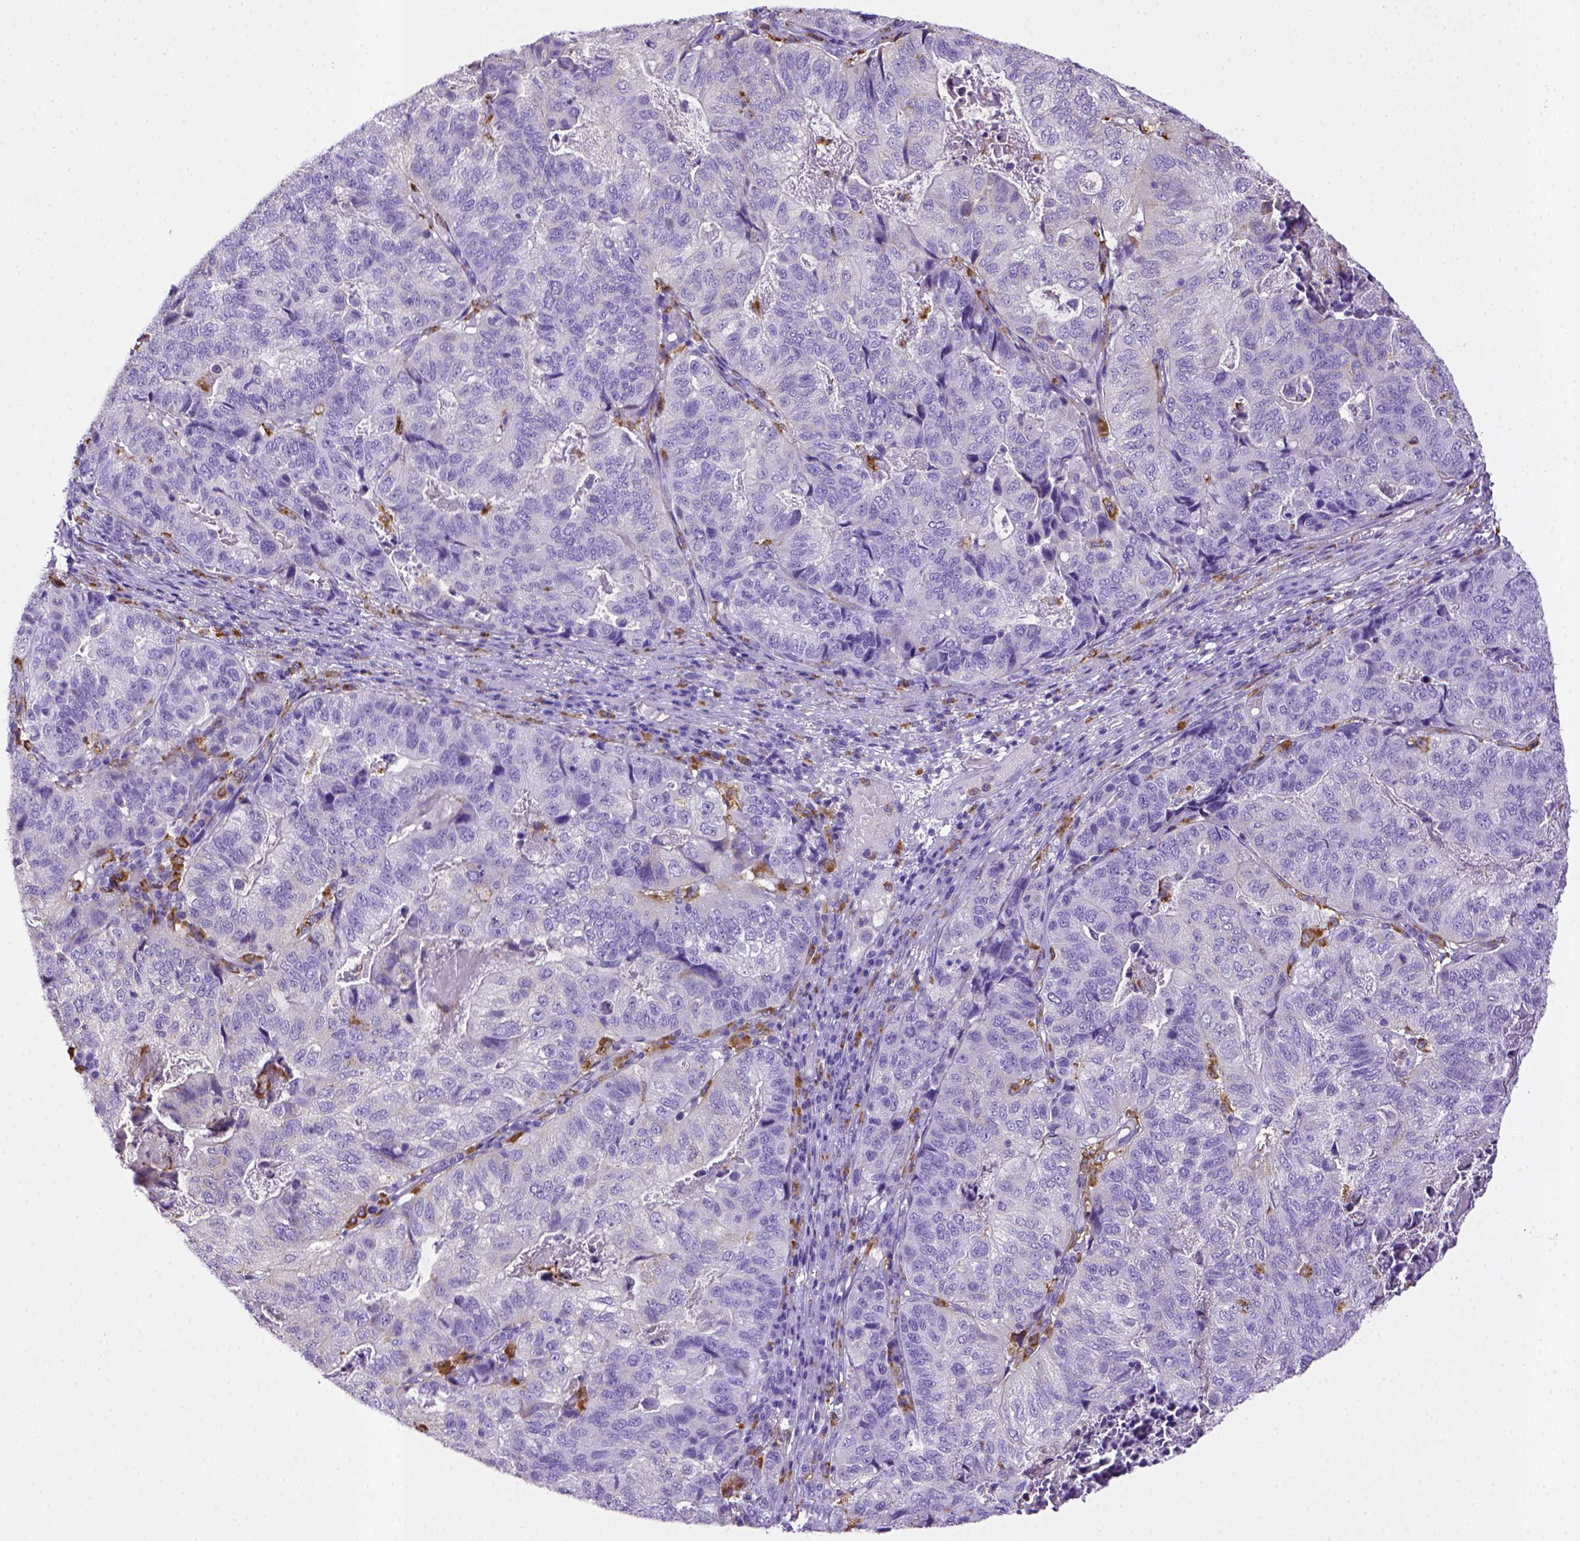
{"staining": {"intensity": "negative", "quantity": "none", "location": "none"}, "tissue": "stomach cancer", "cell_type": "Tumor cells", "image_type": "cancer", "snomed": [{"axis": "morphology", "description": "Adenocarcinoma, NOS"}, {"axis": "topography", "description": "Stomach, upper"}], "caption": "This is an immunohistochemistry (IHC) photomicrograph of human stomach cancer (adenocarcinoma). There is no expression in tumor cells.", "gene": "CD68", "patient": {"sex": "female", "age": 67}}